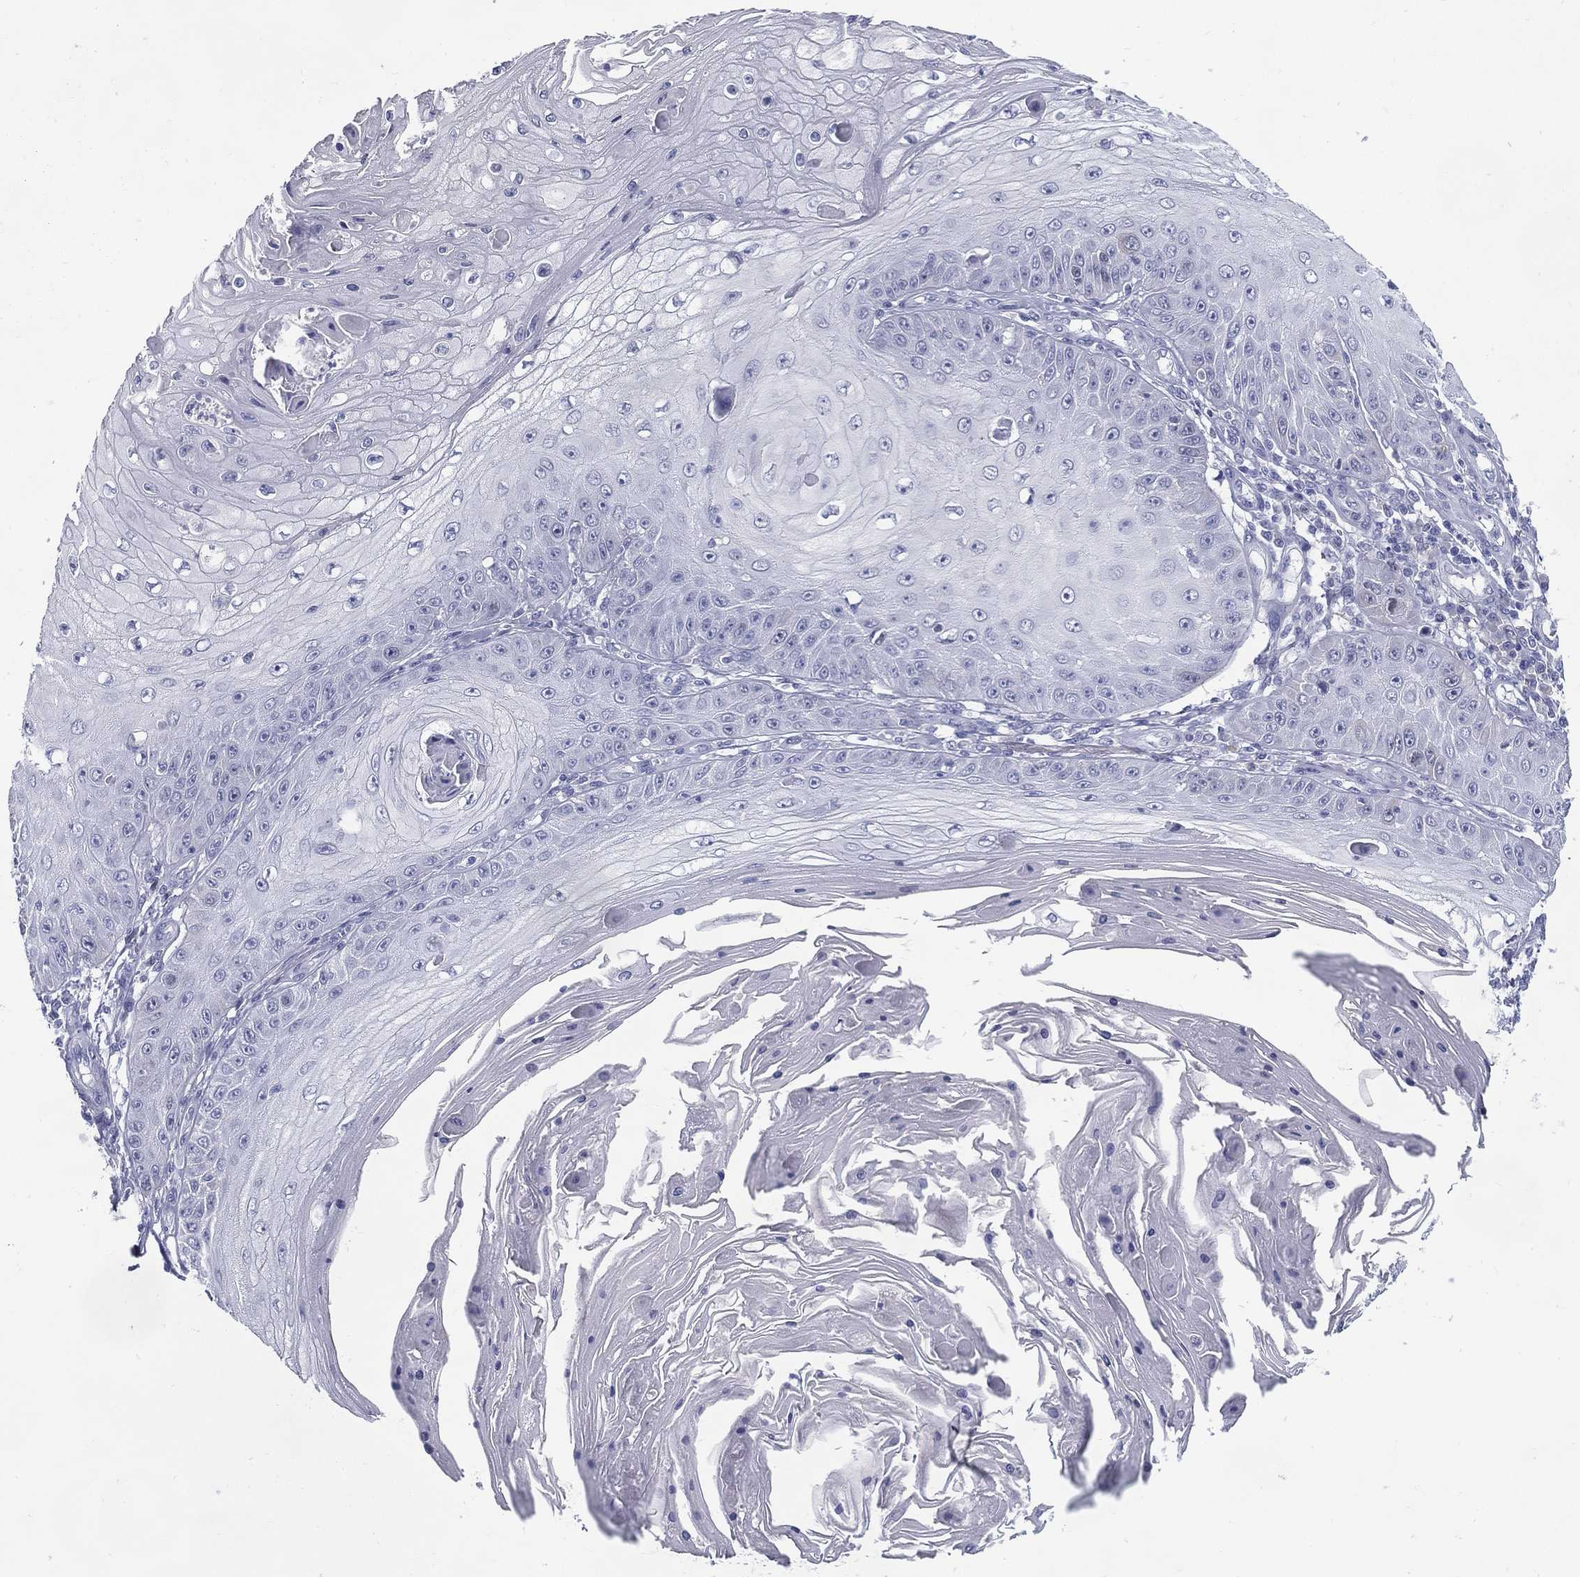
{"staining": {"intensity": "negative", "quantity": "none", "location": "none"}, "tissue": "skin cancer", "cell_type": "Tumor cells", "image_type": "cancer", "snomed": [{"axis": "morphology", "description": "Squamous cell carcinoma, NOS"}, {"axis": "topography", "description": "Skin"}], "caption": "Tumor cells are negative for brown protein staining in skin cancer.", "gene": "KIF2C", "patient": {"sex": "male", "age": 70}}